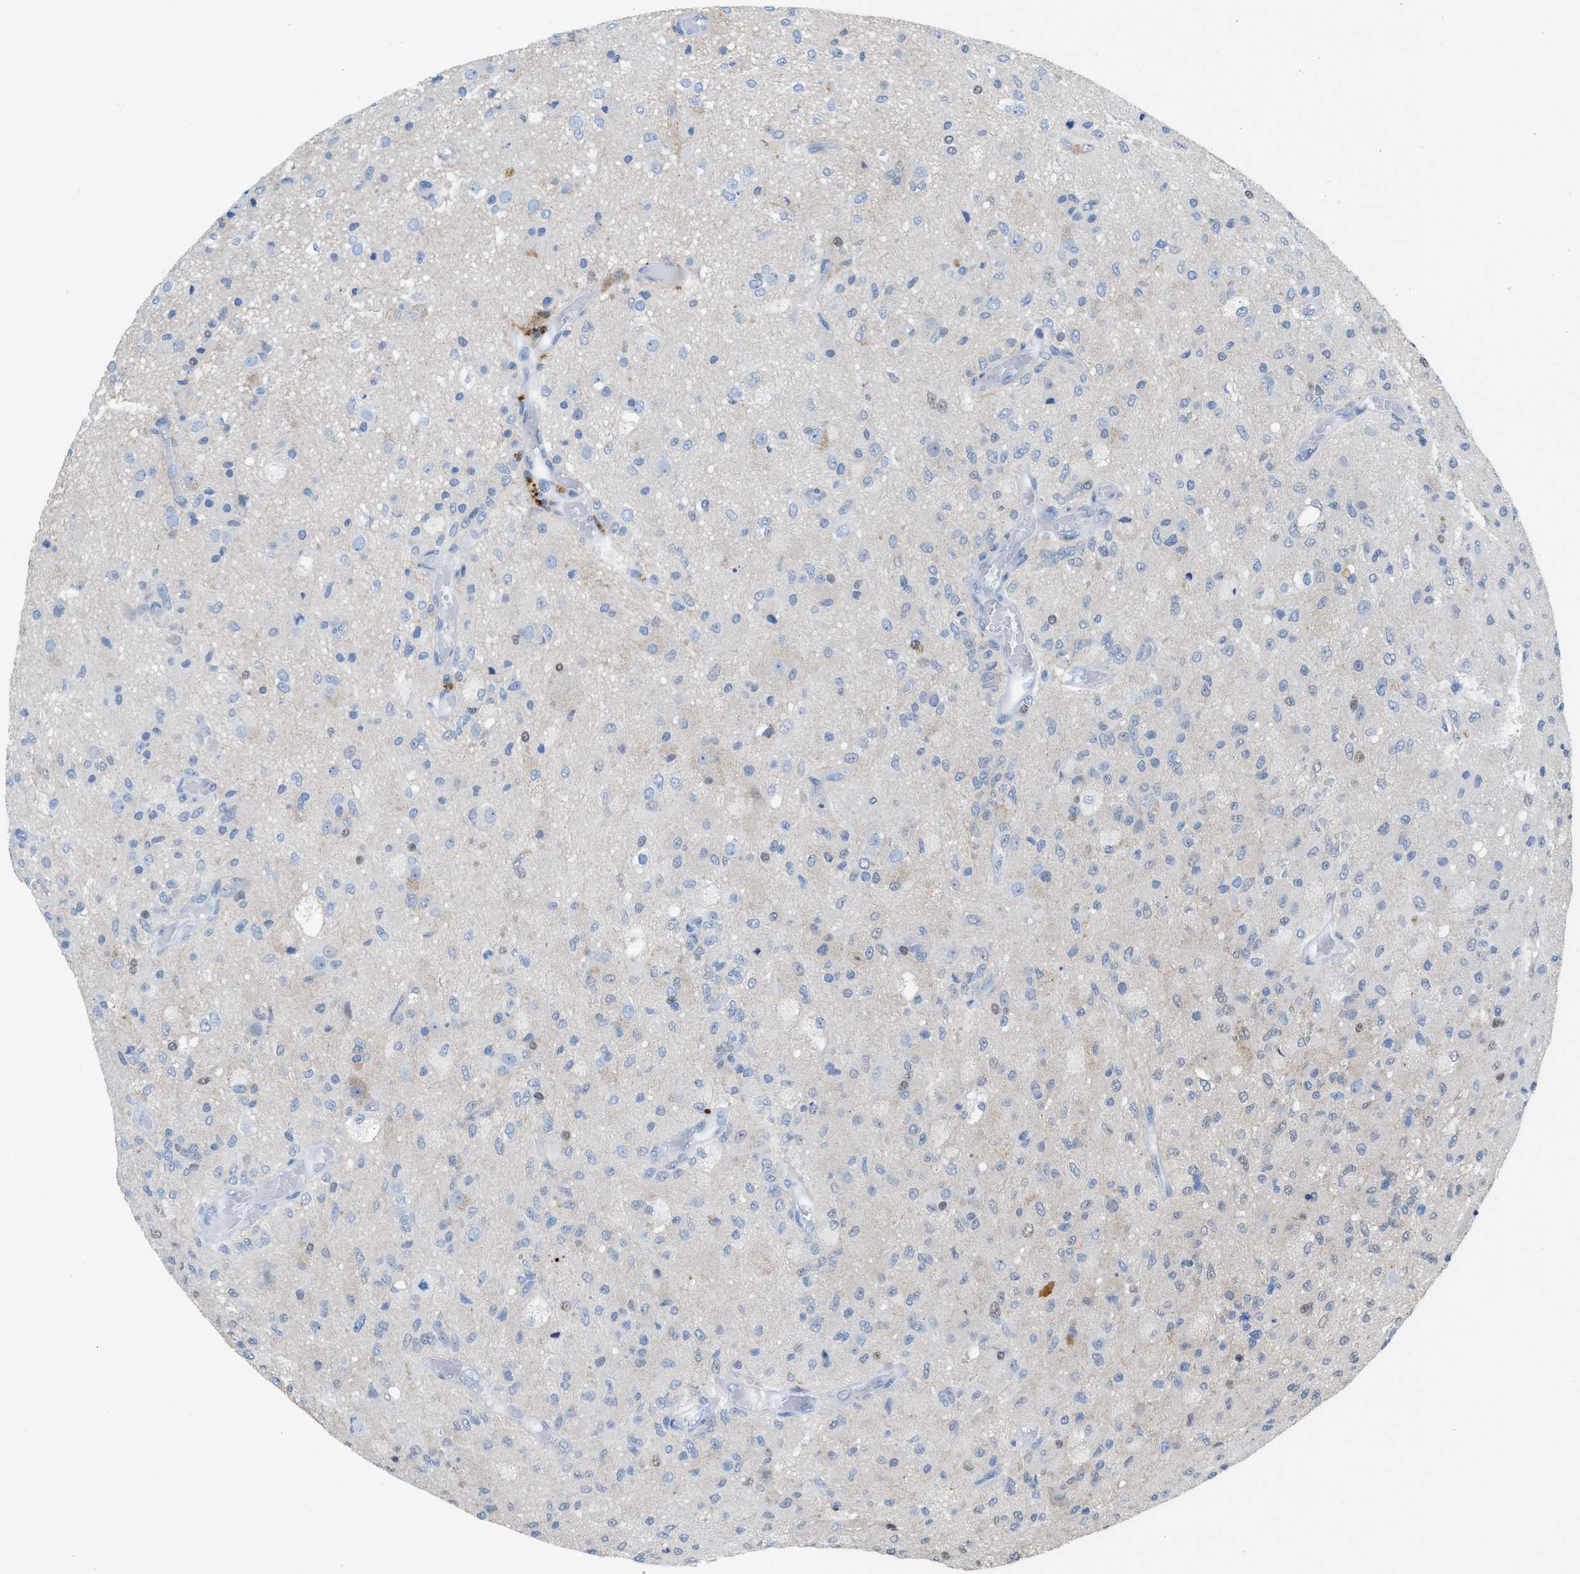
{"staining": {"intensity": "negative", "quantity": "none", "location": "none"}, "tissue": "glioma", "cell_type": "Tumor cells", "image_type": "cancer", "snomed": [{"axis": "morphology", "description": "Normal tissue, NOS"}, {"axis": "morphology", "description": "Glioma, malignant, High grade"}, {"axis": "topography", "description": "Cerebral cortex"}], "caption": "High magnification brightfield microscopy of glioma stained with DAB (3,3'-diaminobenzidine) (brown) and counterstained with hematoxylin (blue): tumor cells show no significant staining.", "gene": "PPM1D", "patient": {"sex": "male", "age": 77}}